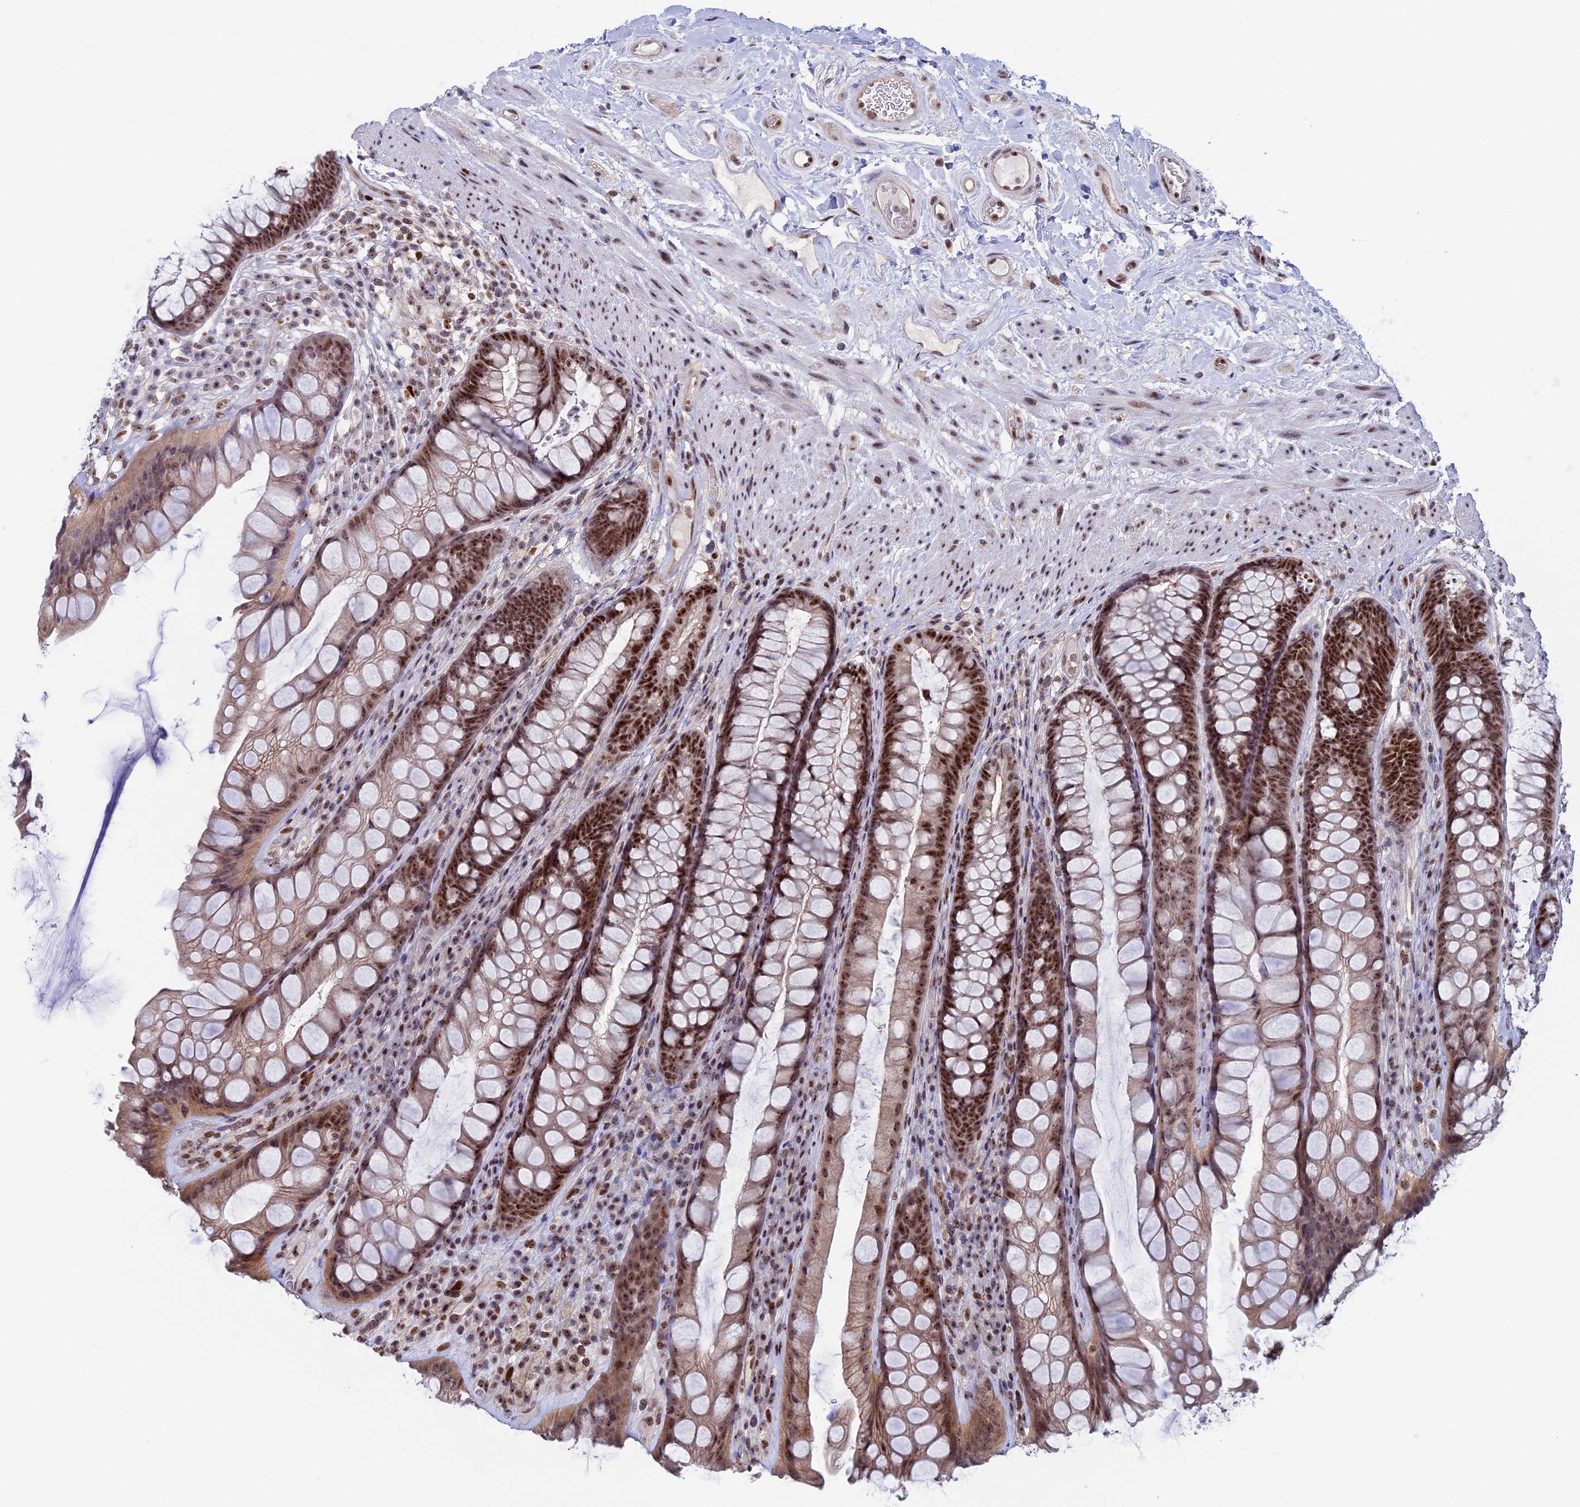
{"staining": {"intensity": "moderate", "quantity": ">75%", "location": "nuclear"}, "tissue": "rectum", "cell_type": "Glandular cells", "image_type": "normal", "snomed": [{"axis": "morphology", "description": "Normal tissue, NOS"}, {"axis": "topography", "description": "Rectum"}], "caption": "Moderate nuclear positivity for a protein is present in approximately >75% of glandular cells of unremarkable rectum using immunohistochemistry (IHC).", "gene": "CCDC86", "patient": {"sex": "male", "age": 74}}